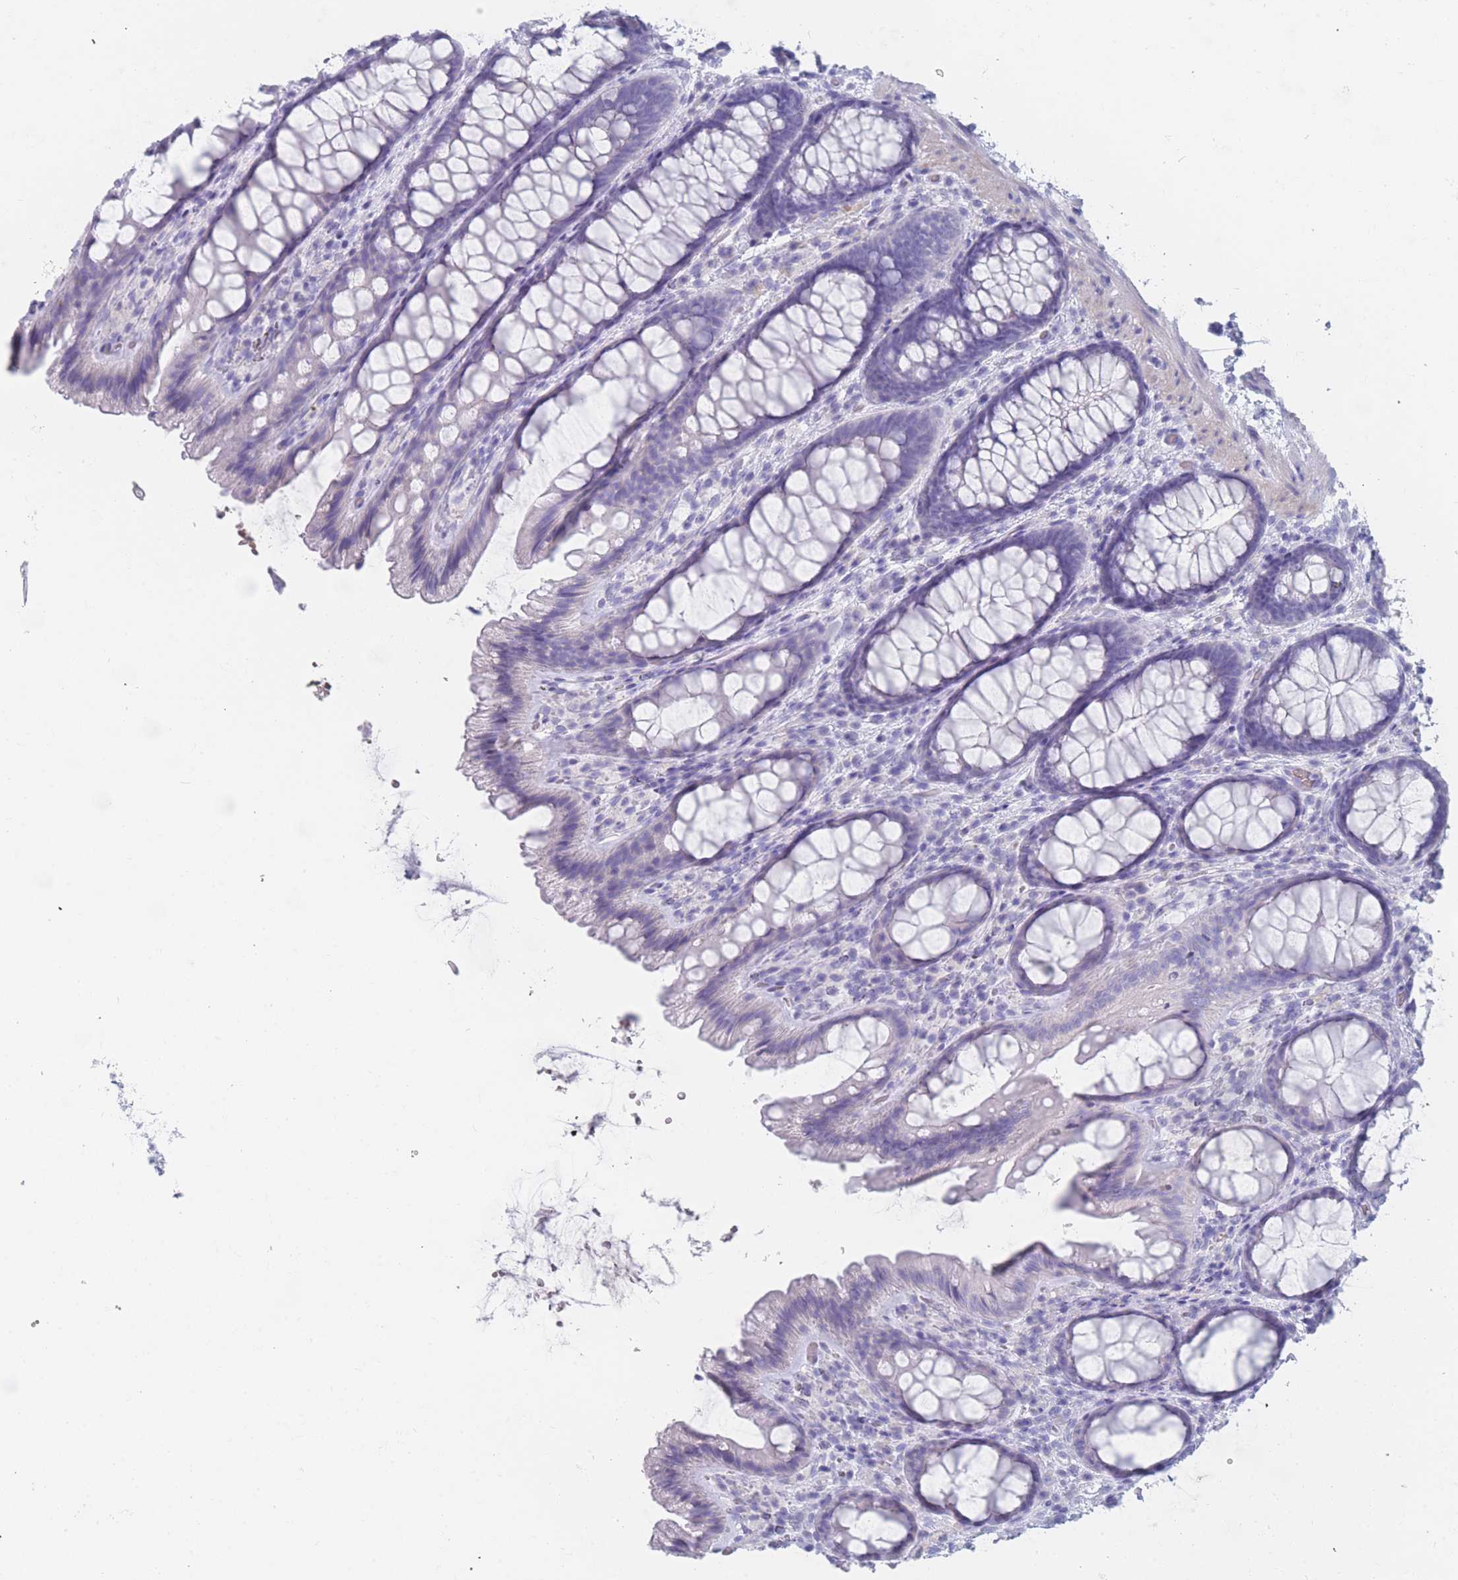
{"staining": {"intensity": "negative", "quantity": "none", "location": "none"}, "tissue": "colon", "cell_type": "Endothelial cells", "image_type": "normal", "snomed": [{"axis": "morphology", "description": "Normal tissue, NOS"}, {"axis": "topography", "description": "Colon"}], "caption": "IHC micrograph of benign colon stained for a protein (brown), which exhibits no expression in endothelial cells.", "gene": "OR5D16", "patient": {"sex": "male", "age": 46}}